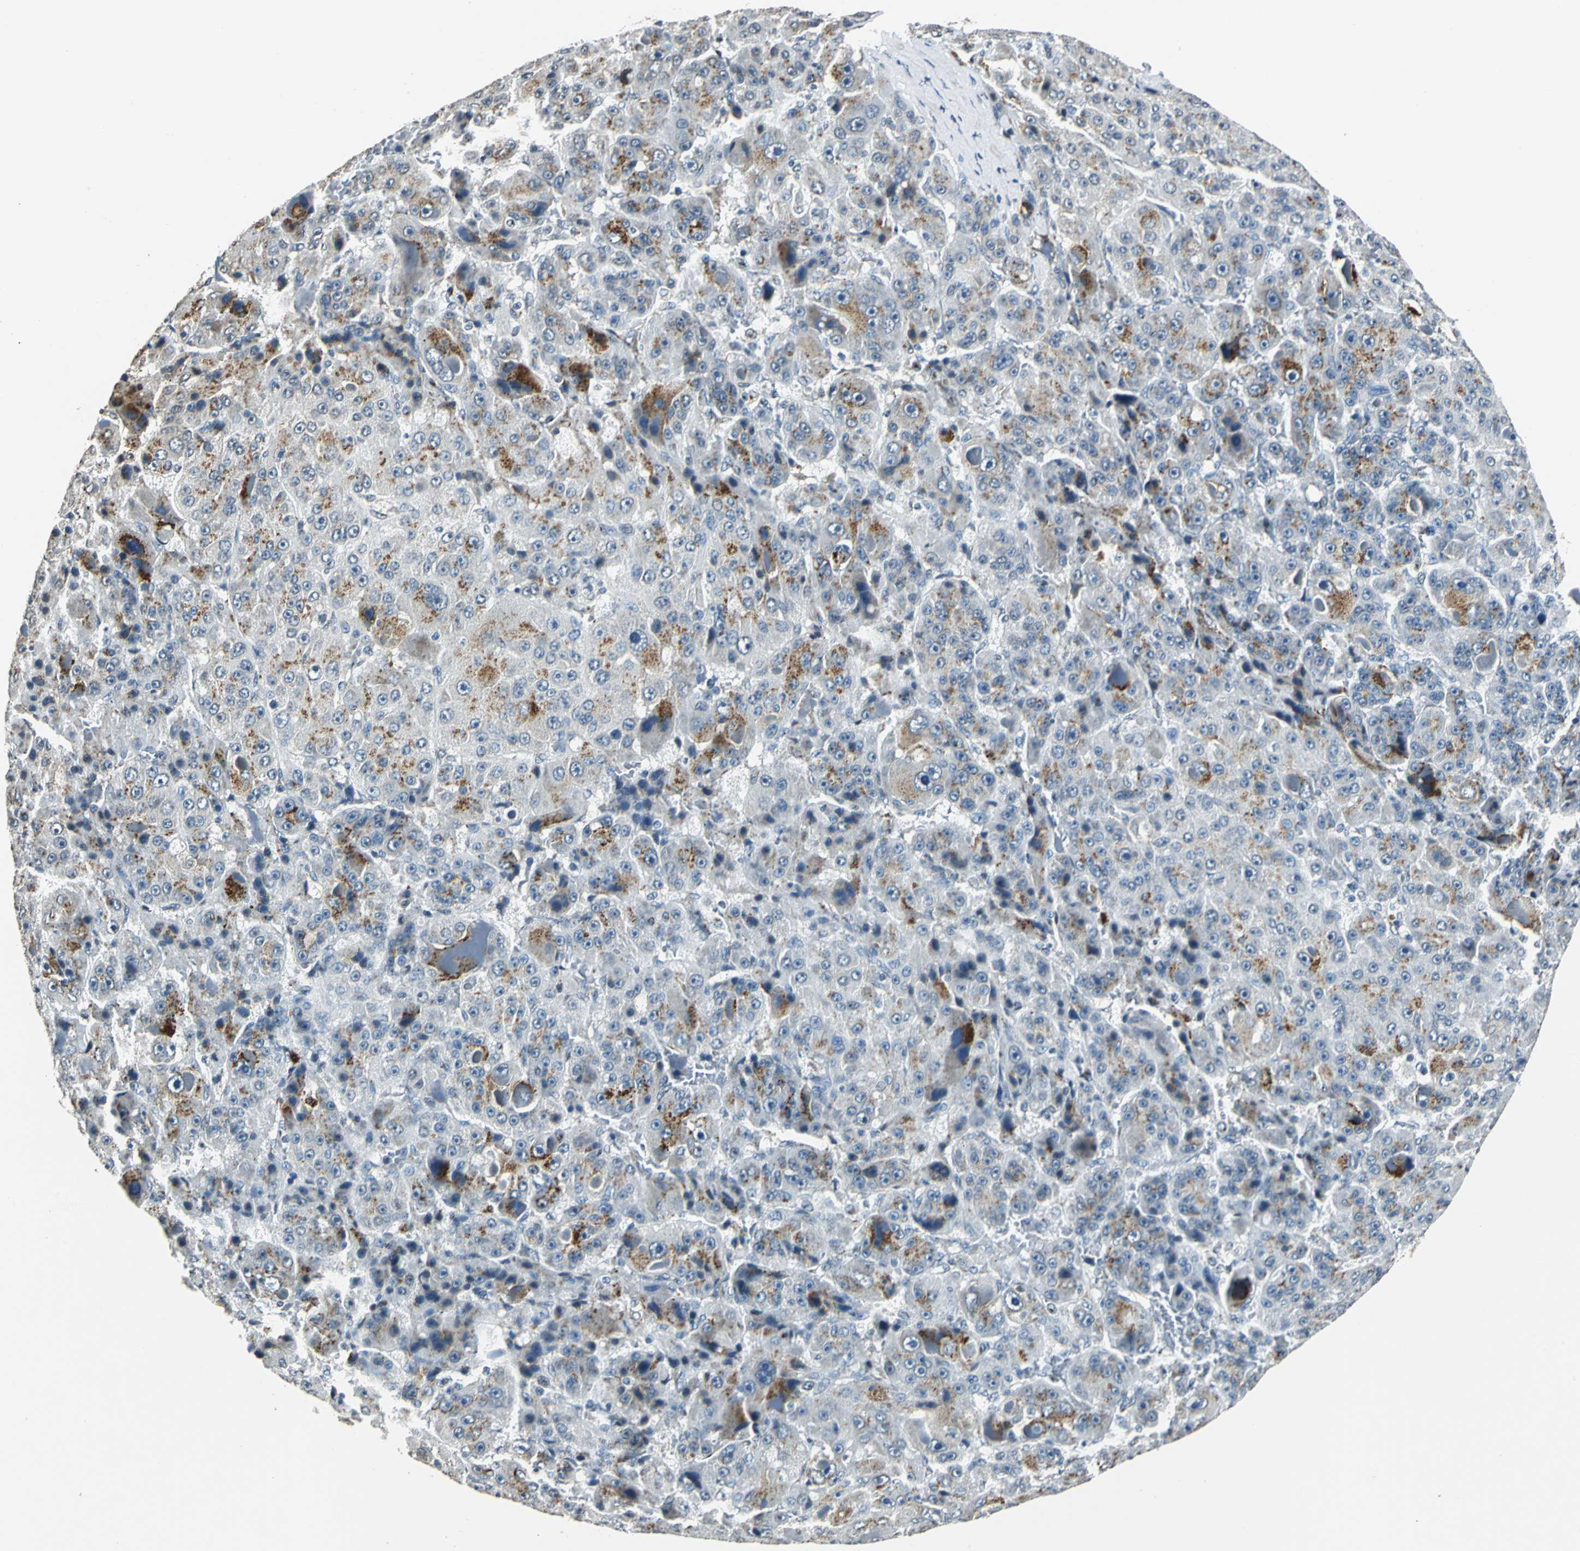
{"staining": {"intensity": "moderate", "quantity": "25%-75%", "location": "cytoplasmic/membranous"}, "tissue": "liver cancer", "cell_type": "Tumor cells", "image_type": "cancer", "snomed": [{"axis": "morphology", "description": "Carcinoma, Hepatocellular, NOS"}, {"axis": "topography", "description": "Liver"}], "caption": "Tumor cells show medium levels of moderate cytoplasmic/membranous staining in about 25%-75% of cells in liver cancer (hepatocellular carcinoma). The staining was performed using DAB, with brown indicating positive protein expression. Nuclei are stained blue with hematoxylin.", "gene": "TMEM115", "patient": {"sex": "male", "age": 76}}